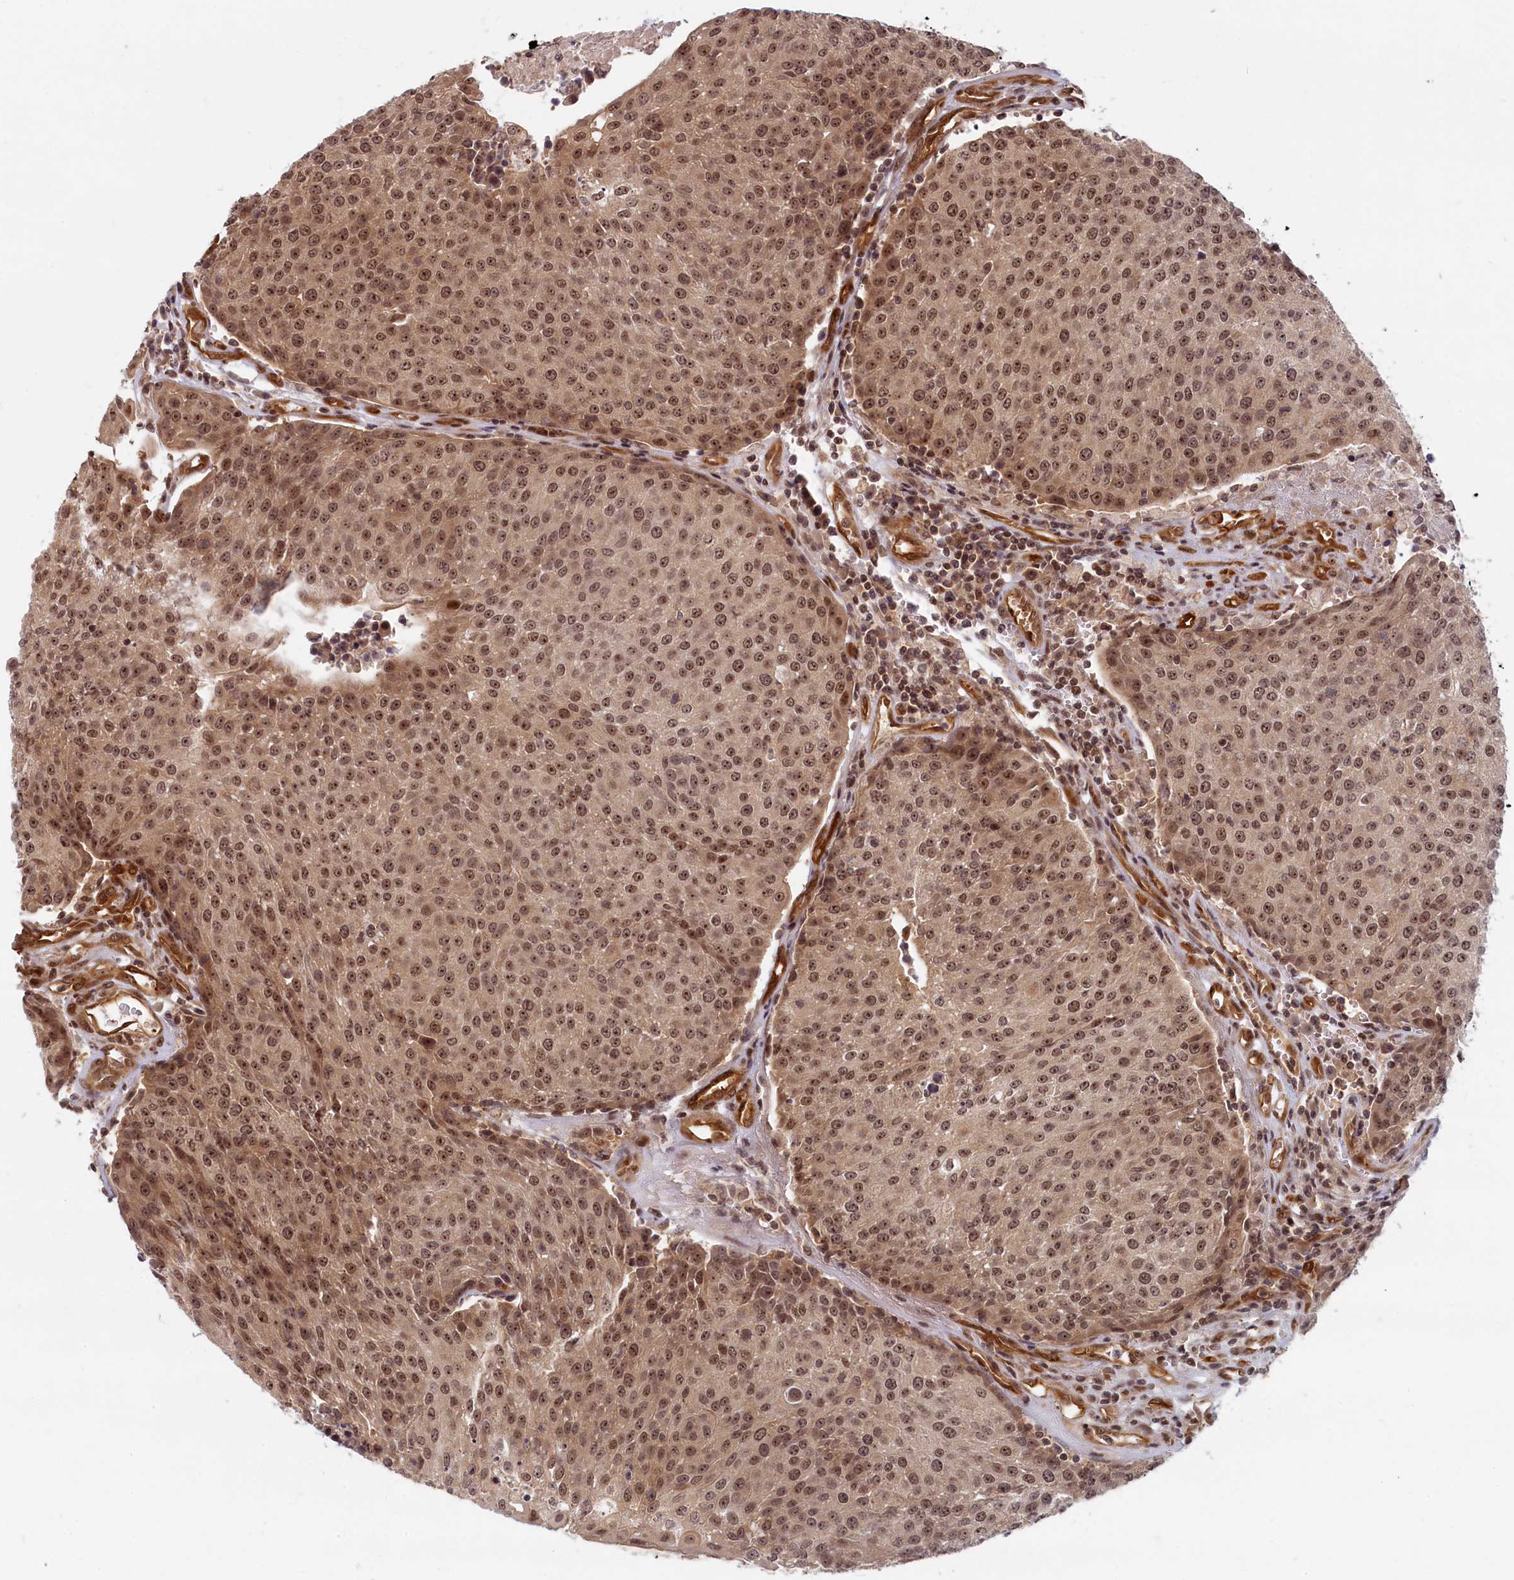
{"staining": {"intensity": "moderate", "quantity": ">75%", "location": "nuclear"}, "tissue": "urothelial cancer", "cell_type": "Tumor cells", "image_type": "cancer", "snomed": [{"axis": "morphology", "description": "Urothelial carcinoma, High grade"}, {"axis": "topography", "description": "Urinary bladder"}], "caption": "An image showing moderate nuclear staining in about >75% of tumor cells in high-grade urothelial carcinoma, as visualized by brown immunohistochemical staining.", "gene": "SNRK", "patient": {"sex": "female", "age": 85}}